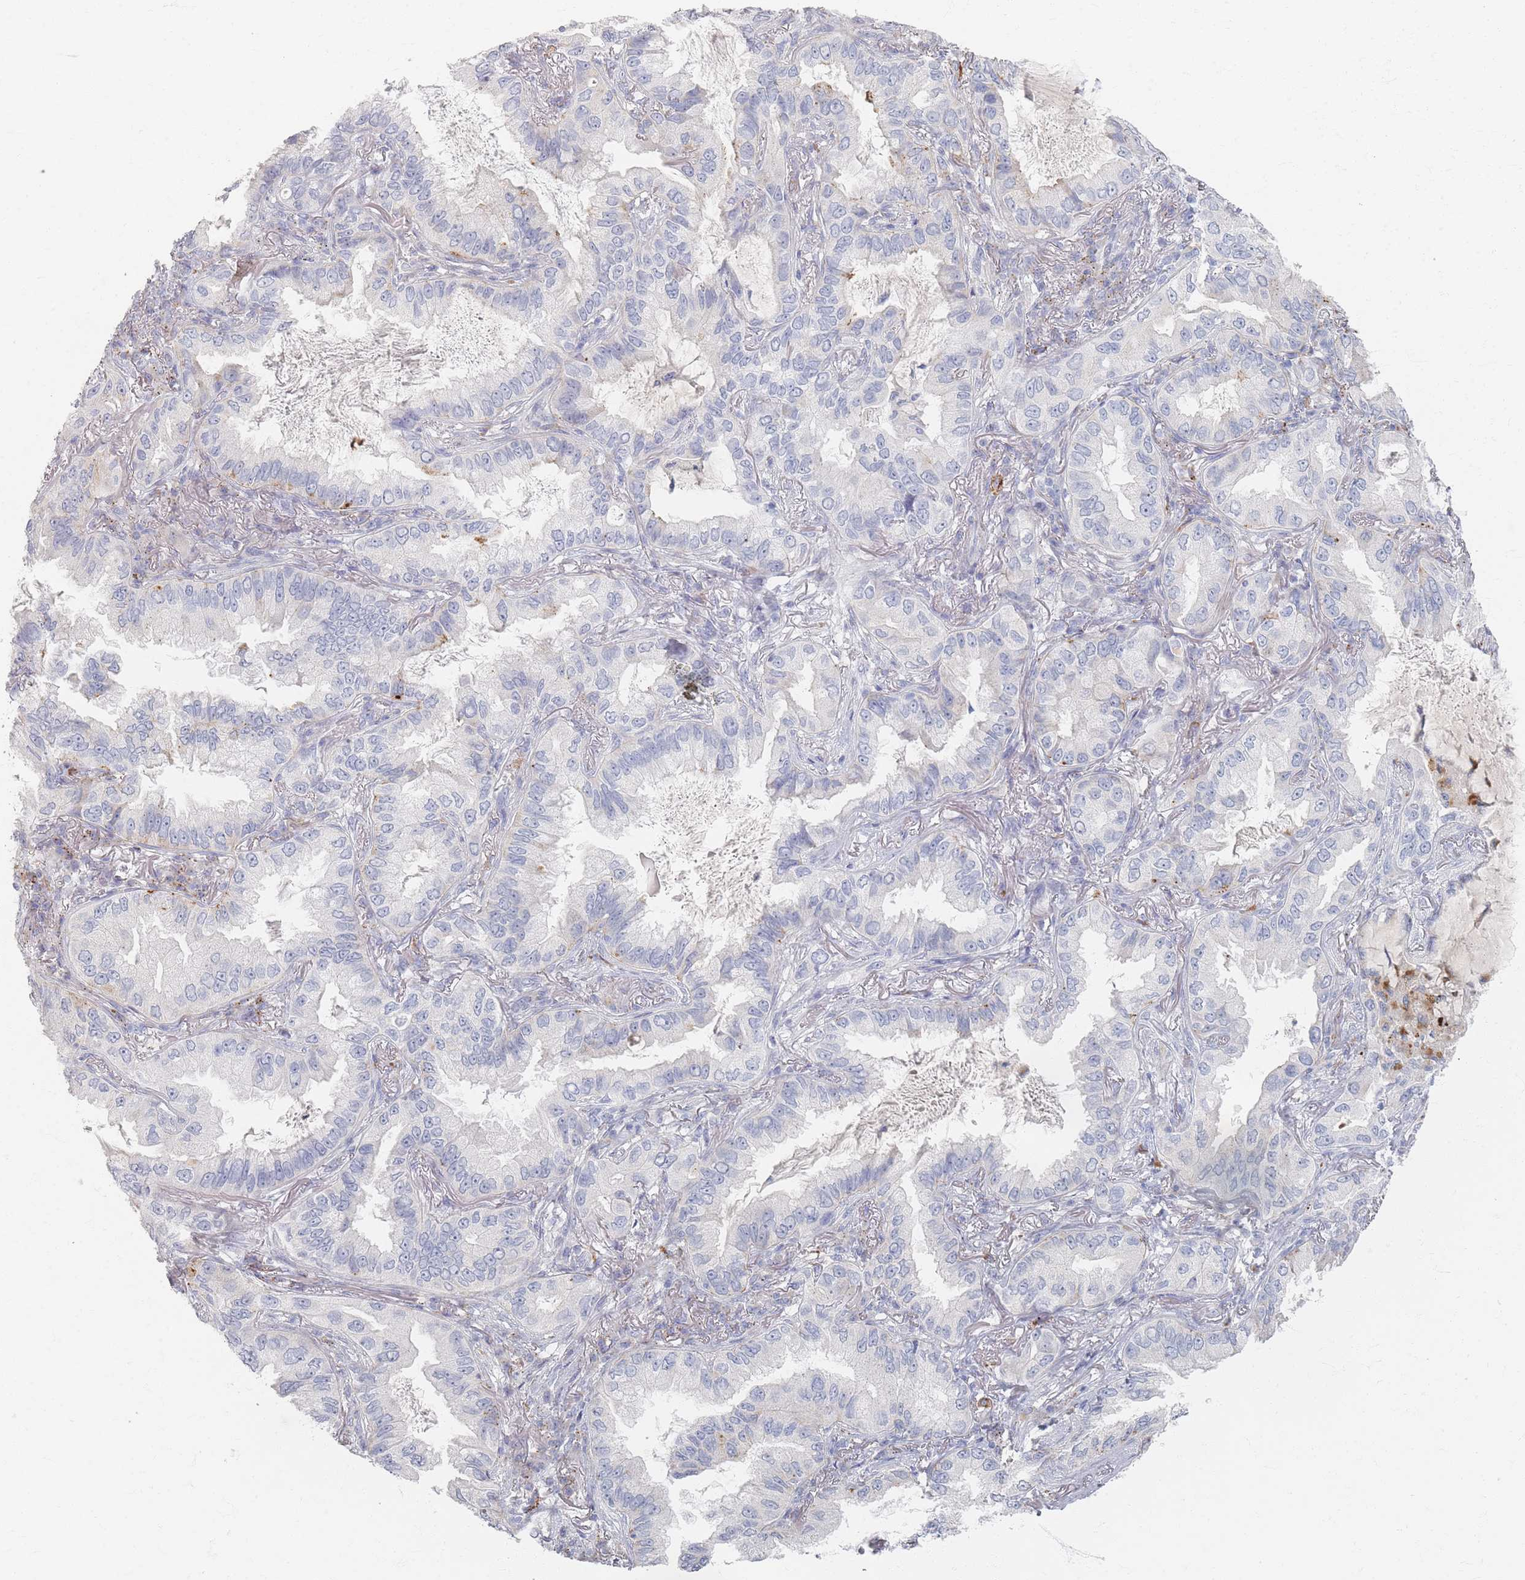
{"staining": {"intensity": "moderate", "quantity": "<25%", "location": "cytoplasmic/membranous"}, "tissue": "lung cancer", "cell_type": "Tumor cells", "image_type": "cancer", "snomed": [{"axis": "morphology", "description": "Adenocarcinoma, NOS"}, {"axis": "topography", "description": "Lung"}], "caption": "An immunohistochemistry histopathology image of neoplastic tissue is shown. Protein staining in brown shows moderate cytoplasmic/membranous positivity in lung cancer within tumor cells. The protein is stained brown, and the nuclei are stained in blue (DAB IHC with brightfield microscopy, high magnification).", "gene": "SLC2A11", "patient": {"sex": "female", "age": 69}}